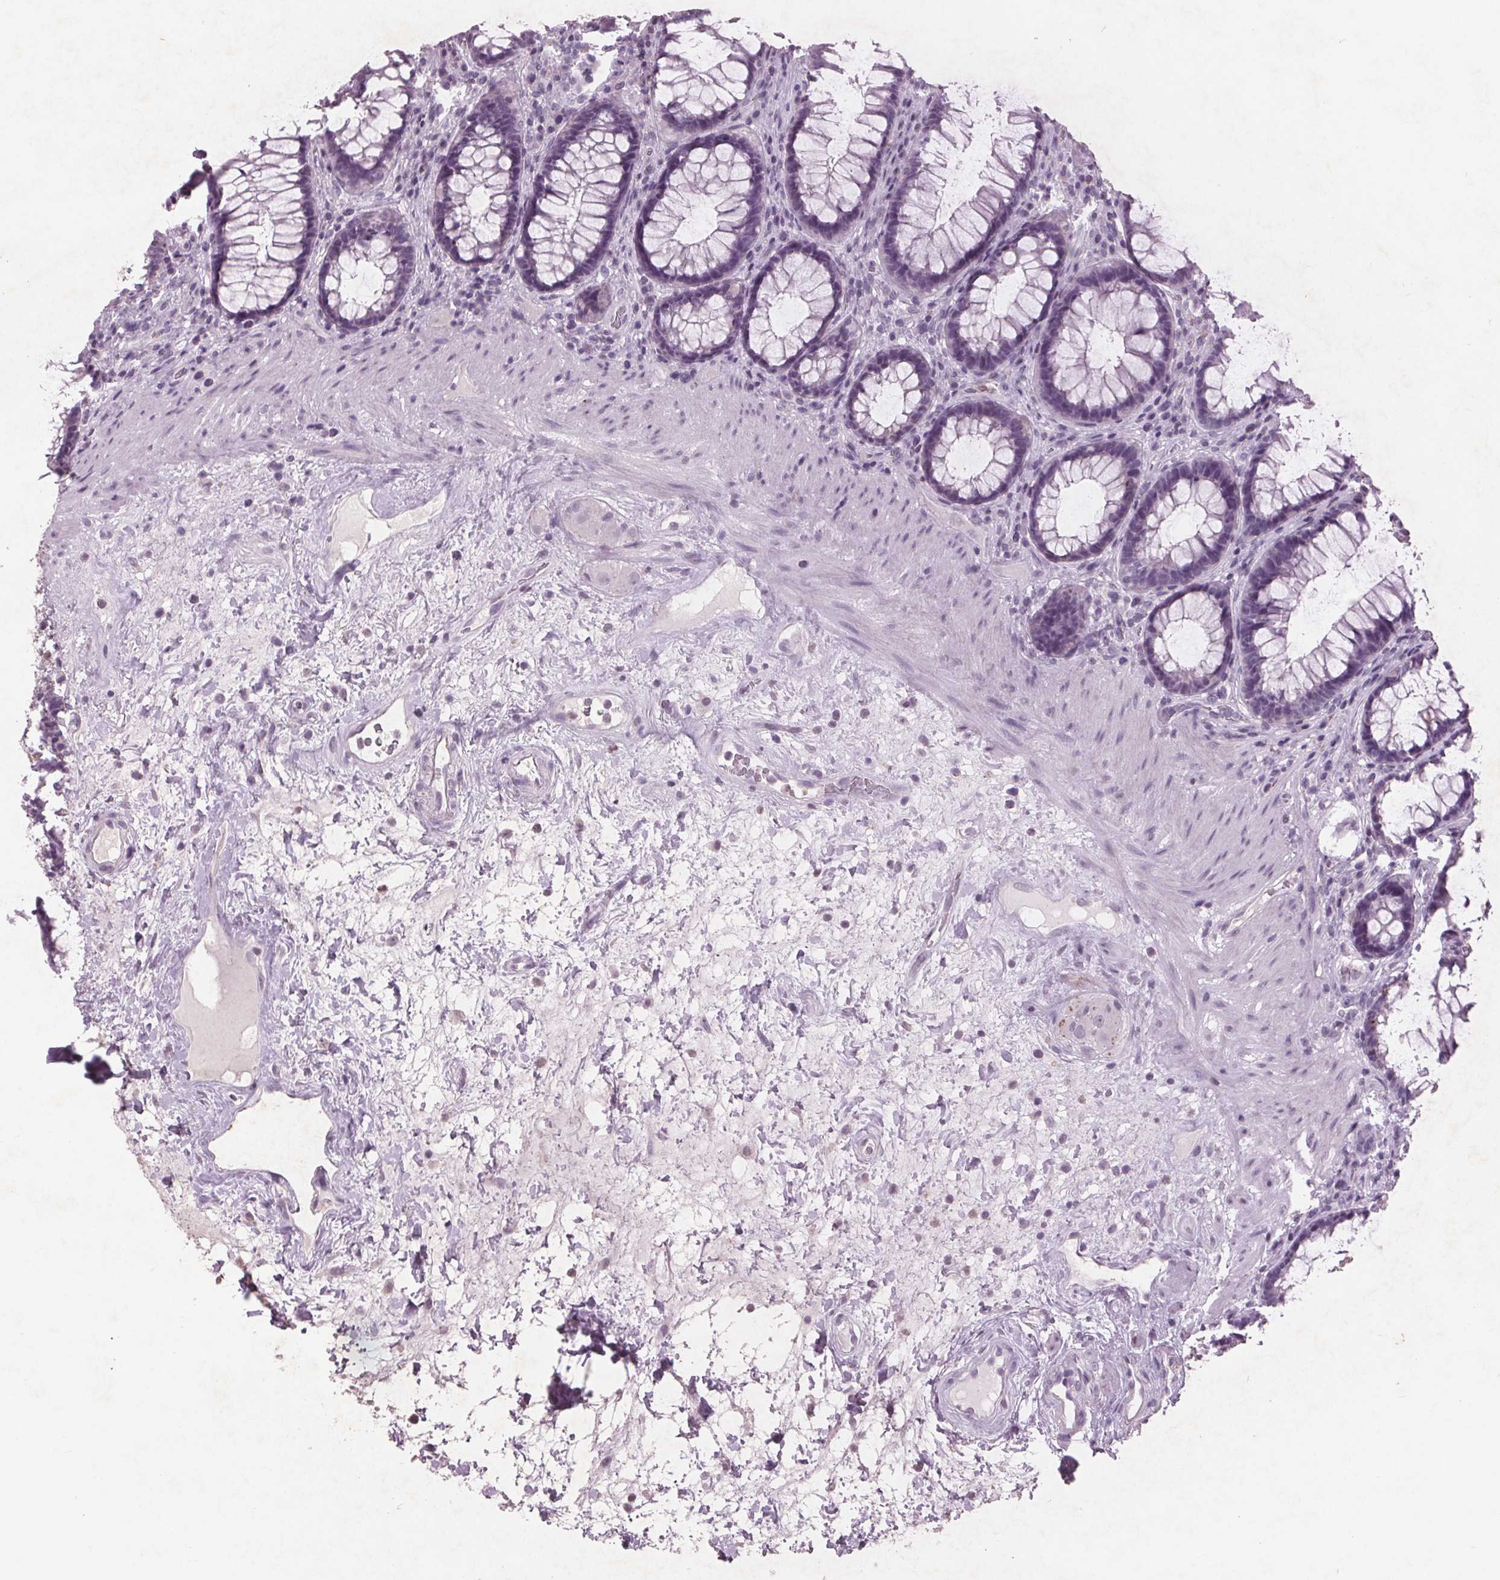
{"staining": {"intensity": "negative", "quantity": "none", "location": "none"}, "tissue": "rectum", "cell_type": "Glandular cells", "image_type": "normal", "snomed": [{"axis": "morphology", "description": "Normal tissue, NOS"}, {"axis": "topography", "description": "Rectum"}], "caption": "Immunohistochemical staining of benign human rectum exhibits no significant positivity in glandular cells. The staining was performed using DAB to visualize the protein expression in brown, while the nuclei were stained in blue with hematoxylin (Magnification: 20x).", "gene": "PTPN14", "patient": {"sex": "male", "age": 72}}